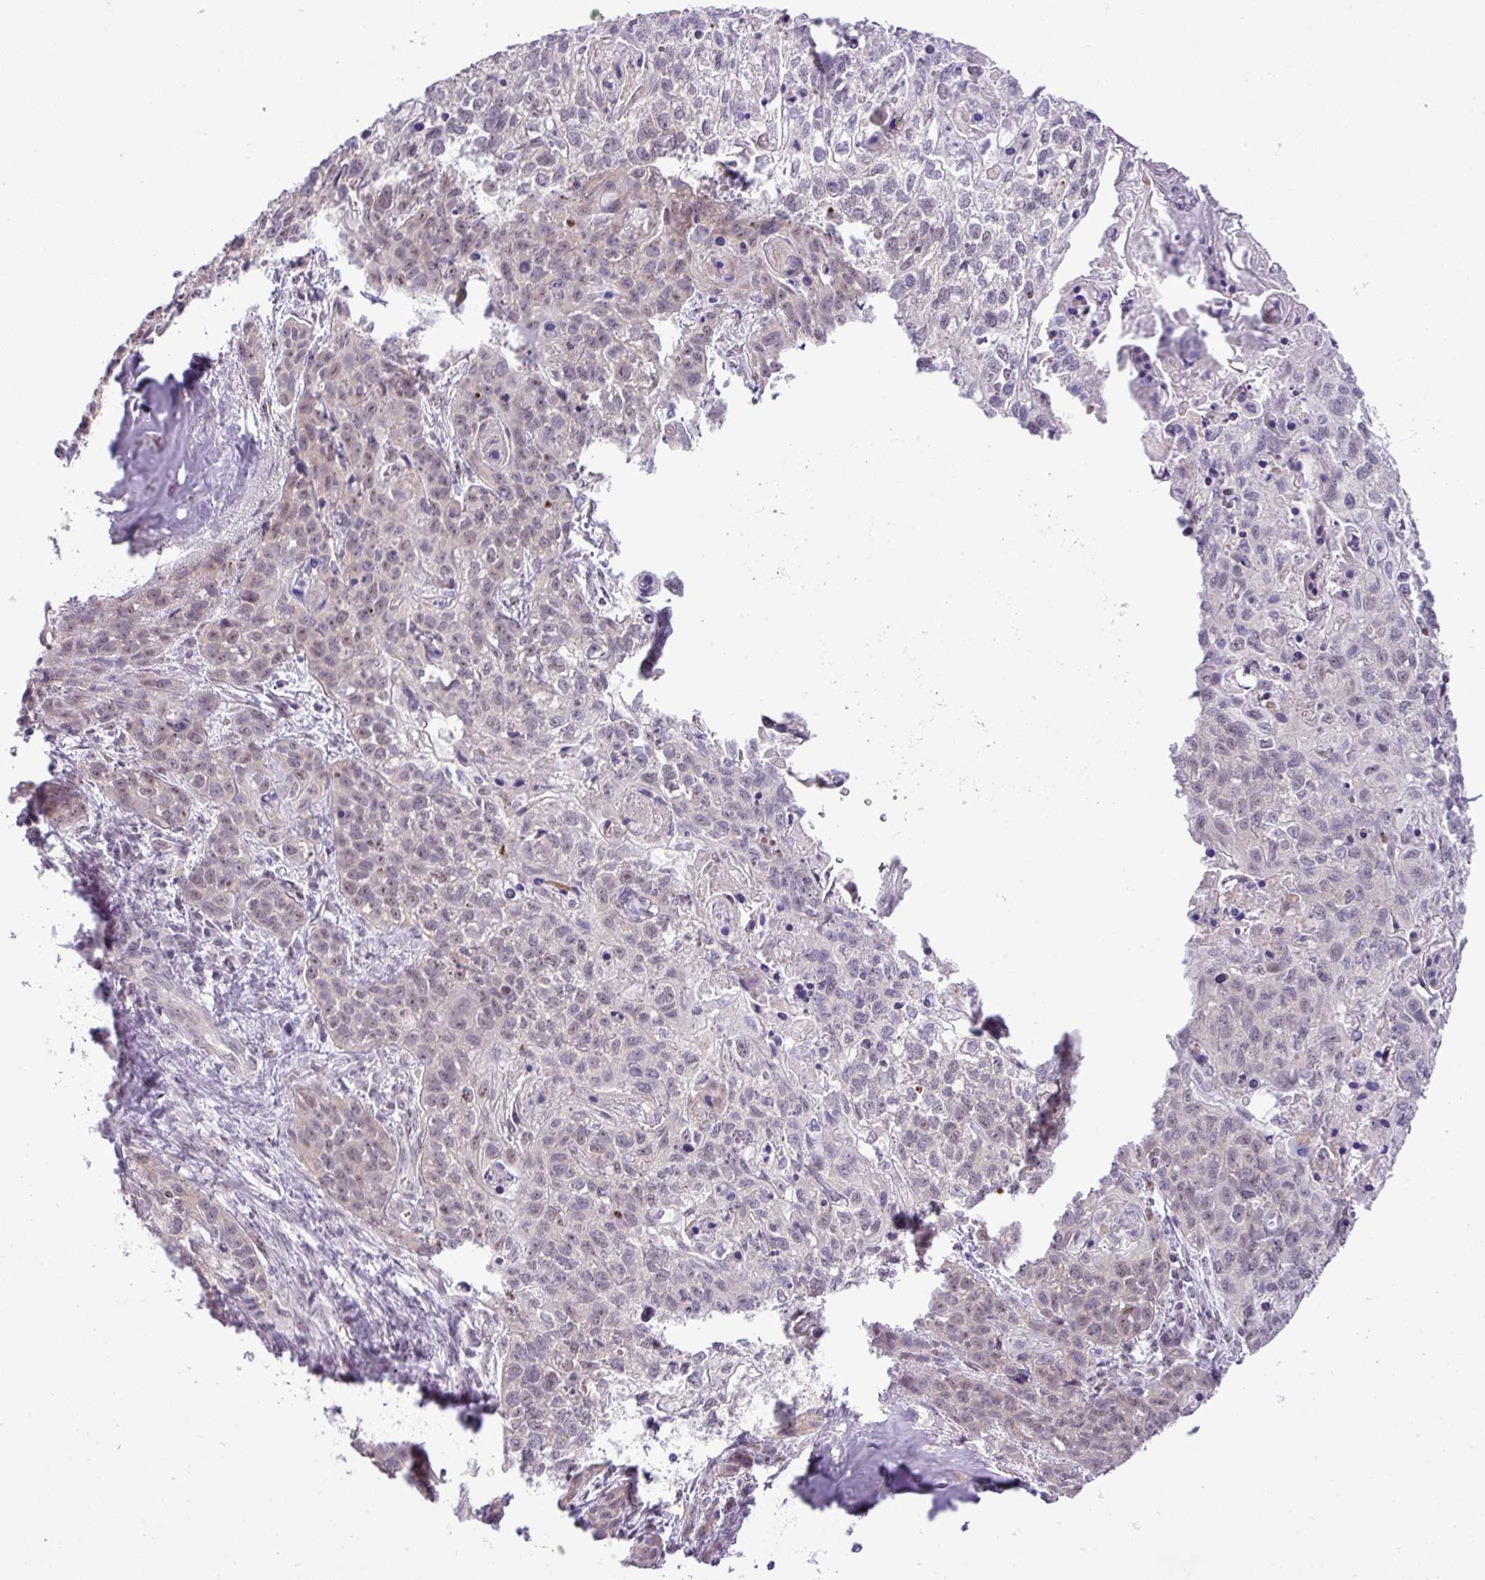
{"staining": {"intensity": "weak", "quantity": "<25%", "location": "nuclear"}, "tissue": "lung cancer", "cell_type": "Tumor cells", "image_type": "cancer", "snomed": [{"axis": "morphology", "description": "Squamous cell carcinoma, NOS"}, {"axis": "topography", "description": "Lung"}], "caption": "There is no significant positivity in tumor cells of lung squamous cell carcinoma. Brightfield microscopy of IHC stained with DAB (3,3'-diaminobenzidine) (brown) and hematoxylin (blue), captured at high magnification.", "gene": "MAK16", "patient": {"sex": "male", "age": 74}}